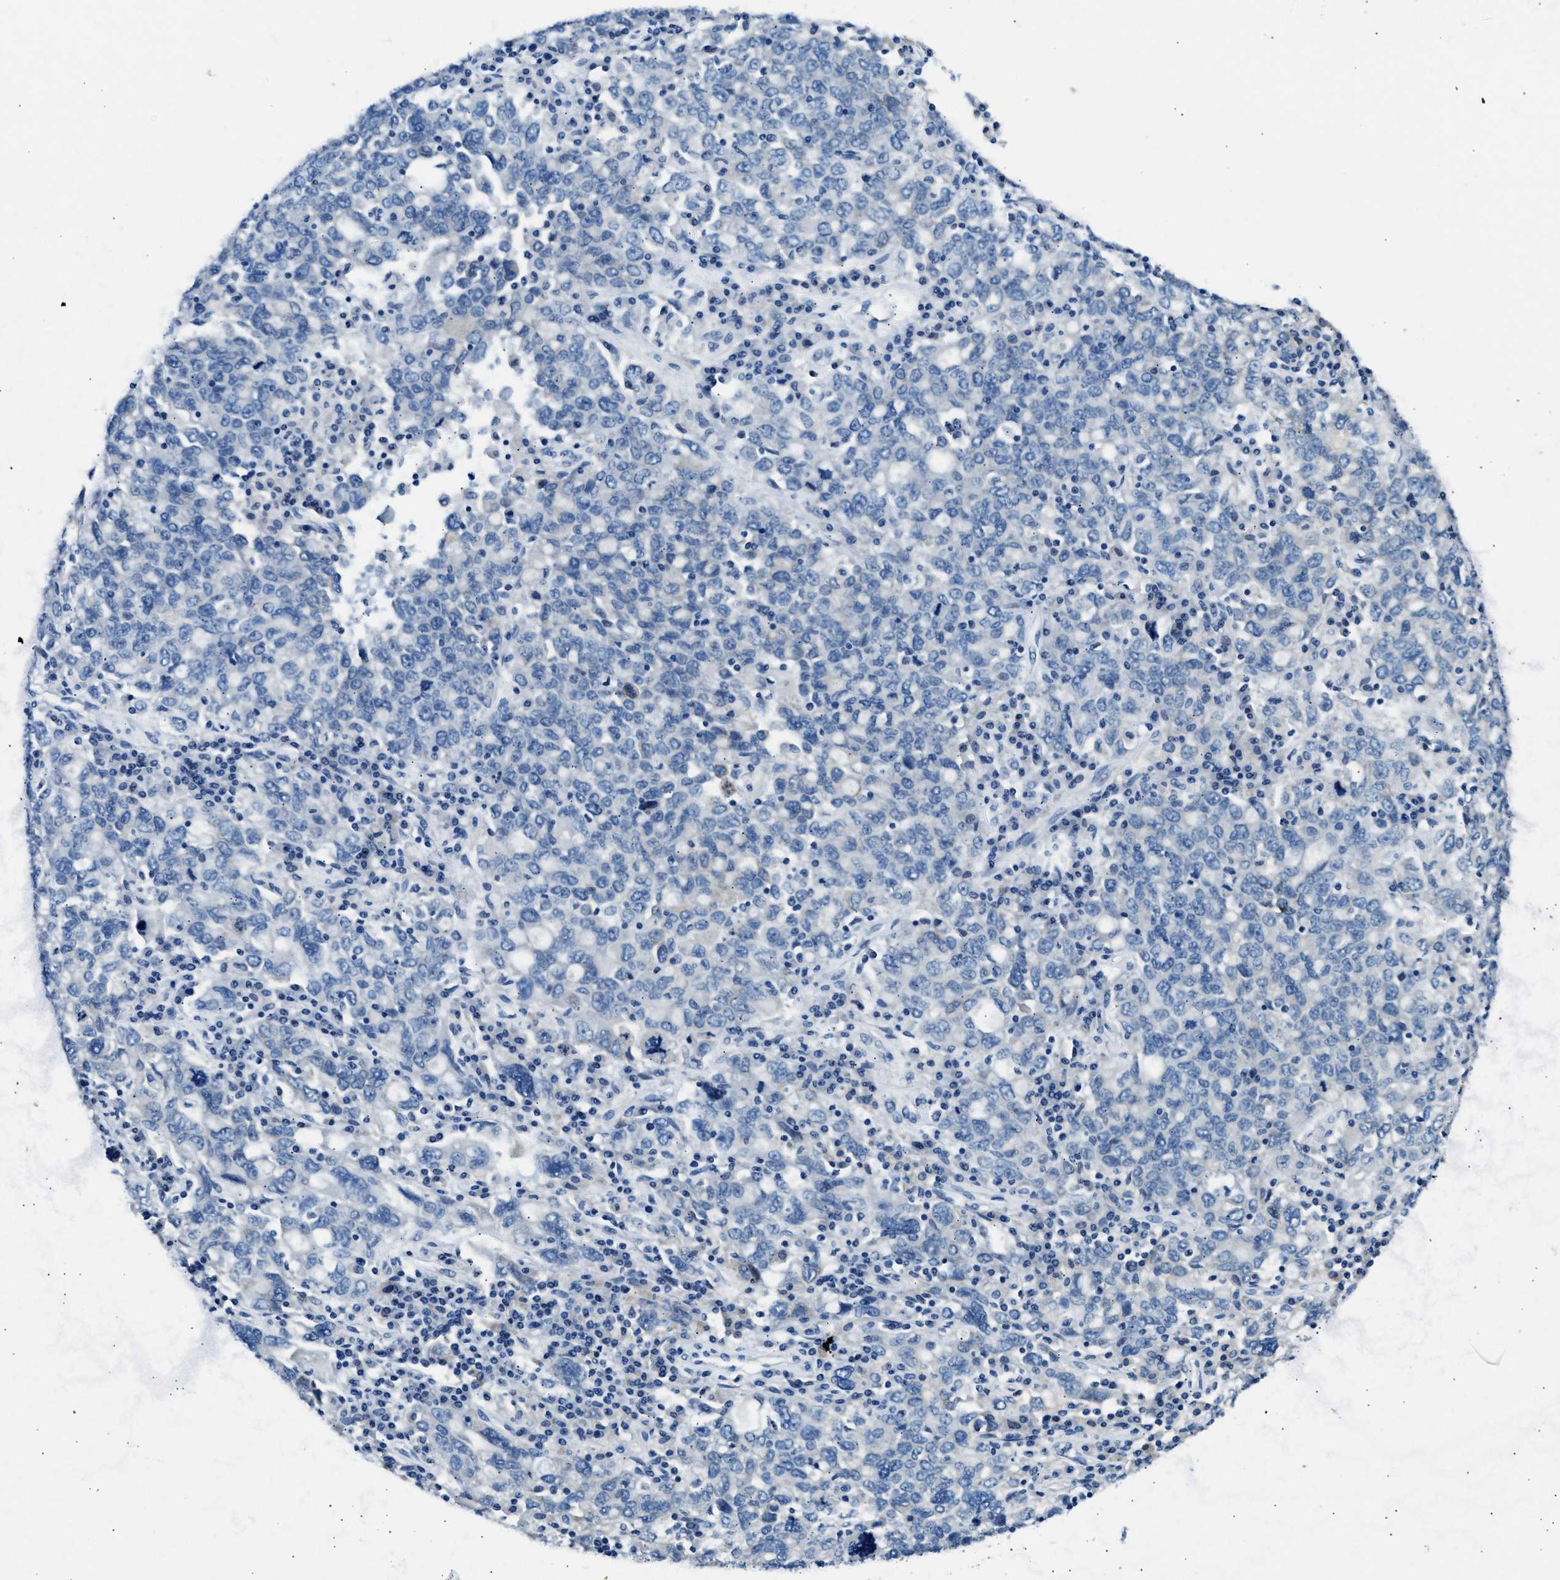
{"staining": {"intensity": "negative", "quantity": "none", "location": "none"}, "tissue": "ovarian cancer", "cell_type": "Tumor cells", "image_type": "cancer", "snomed": [{"axis": "morphology", "description": "Carcinoma, endometroid"}, {"axis": "topography", "description": "Ovary"}], "caption": "High power microscopy micrograph of an immunohistochemistry micrograph of ovarian endometroid carcinoma, revealing no significant staining in tumor cells.", "gene": "CLDN18", "patient": {"sex": "female", "age": 62}}